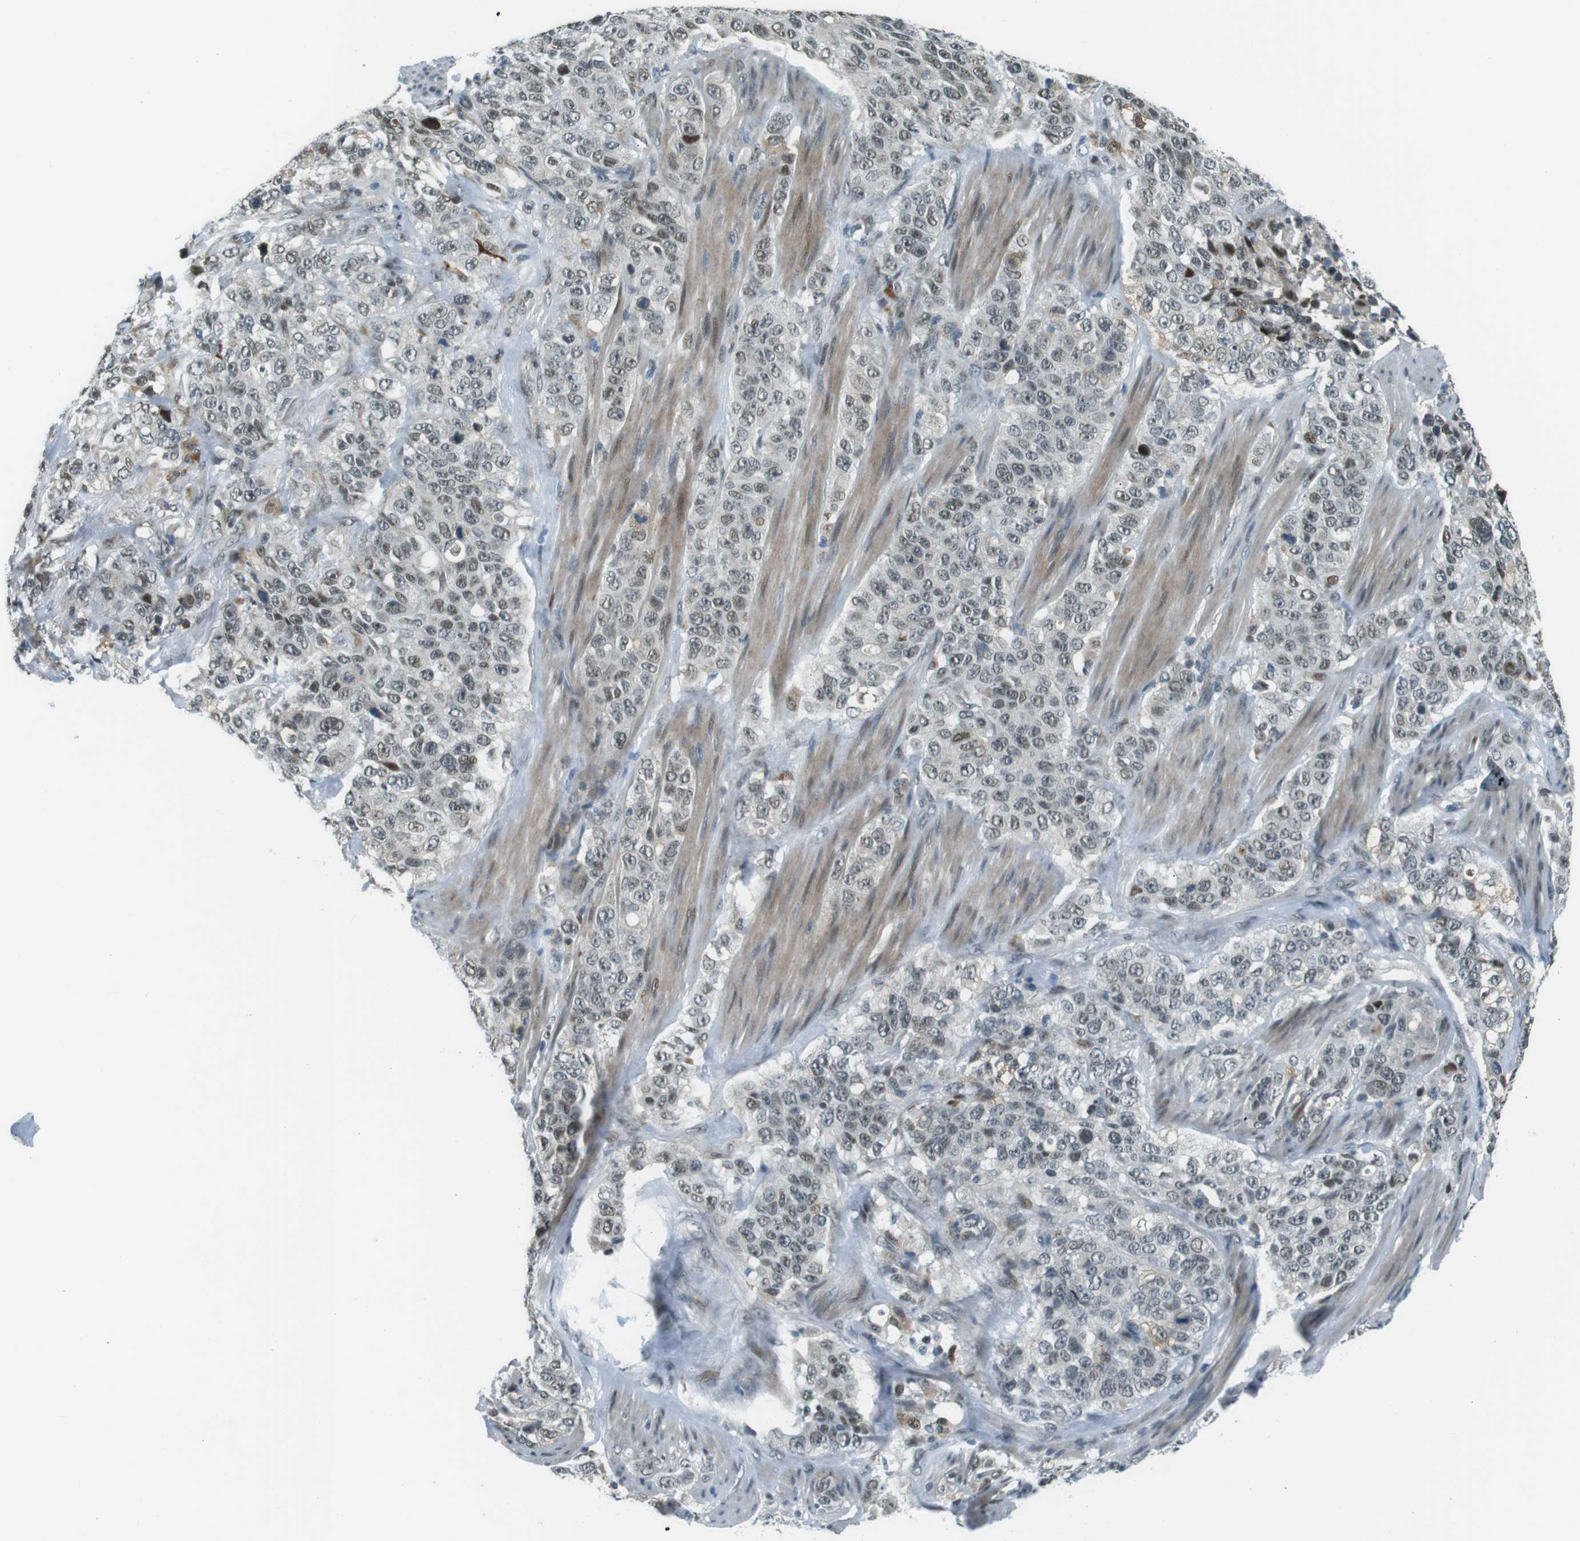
{"staining": {"intensity": "weak", "quantity": "25%-75%", "location": "nuclear"}, "tissue": "stomach cancer", "cell_type": "Tumor cells", "image_type": "cancer", "snomed": [{"axis": "morphology", "description": "Adenocarcinoma, NOS"}, {"axis": "topography", "description": "Stomach"}], "caption": "Tumor cells show low levels of weak nuclear staining in approximately 25%-75% of cells in human stomach cancer (adenocarcinoma). The staining is performed using DAB brown chromogen to label protein expression. The nuclei are counter-stained blue using hematoxylin.", "gene": "PJA1", "patient": {"sex": "male", "age": 48}}